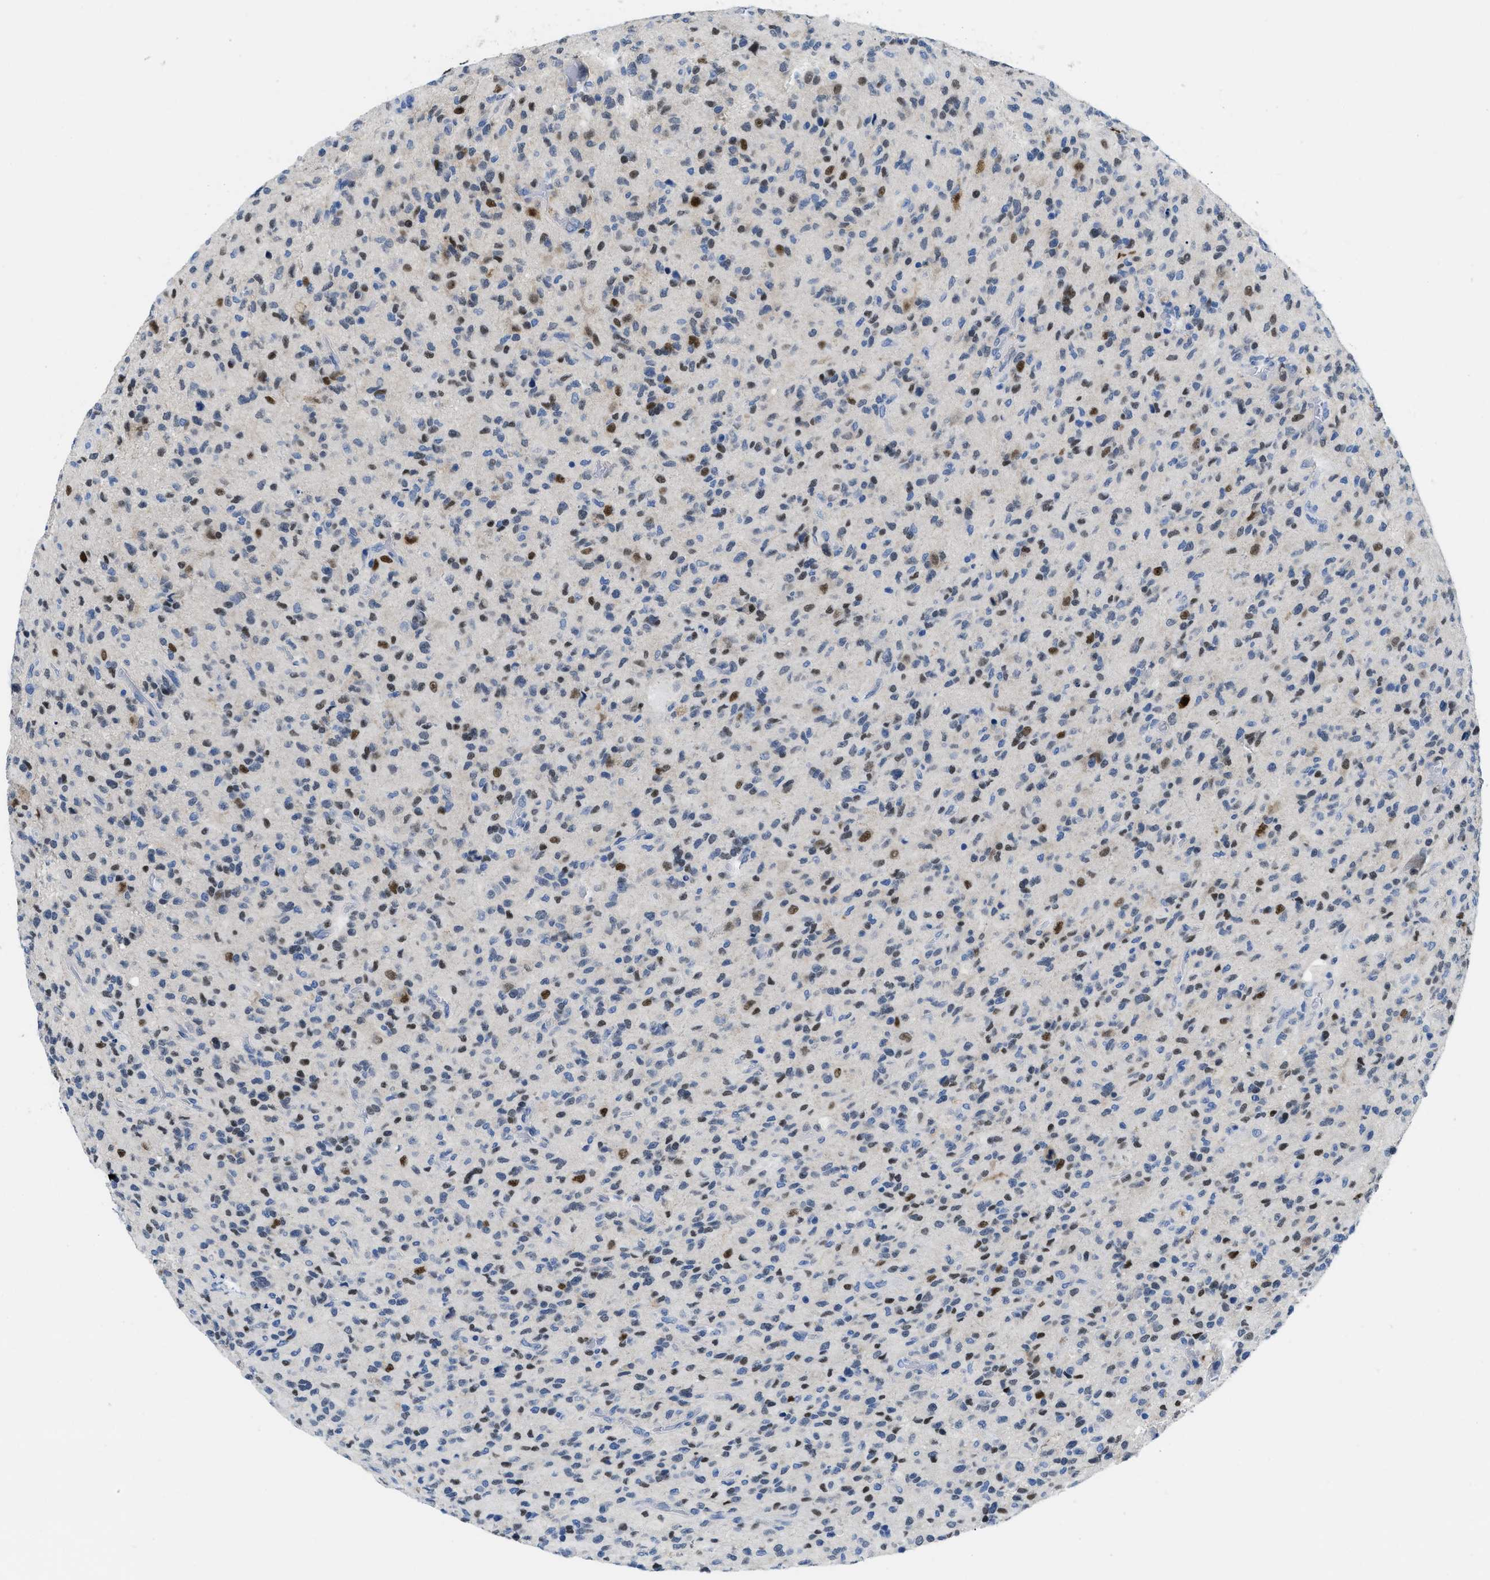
{"staining": {"intensity": "moderate", "quantity": "25%-75%", "location": "nuclear"}, "tissue": "glioma", "cell_type": "Tumor cells", "image_type": "cancer", "snomed": [{"axis": "morphology", "description": "Glioma, malignant, High grade"}, {"axis": "topography", "description": "Brain"}], "caption": "Immunohistochemical staining of human malignant glioma (high-grade) exhibits medium levels of moderate nuclear staining in about 25%-75% of tumor cells.", "gene": "NFIX", "patient": {"sex": "male", "age": 71}}